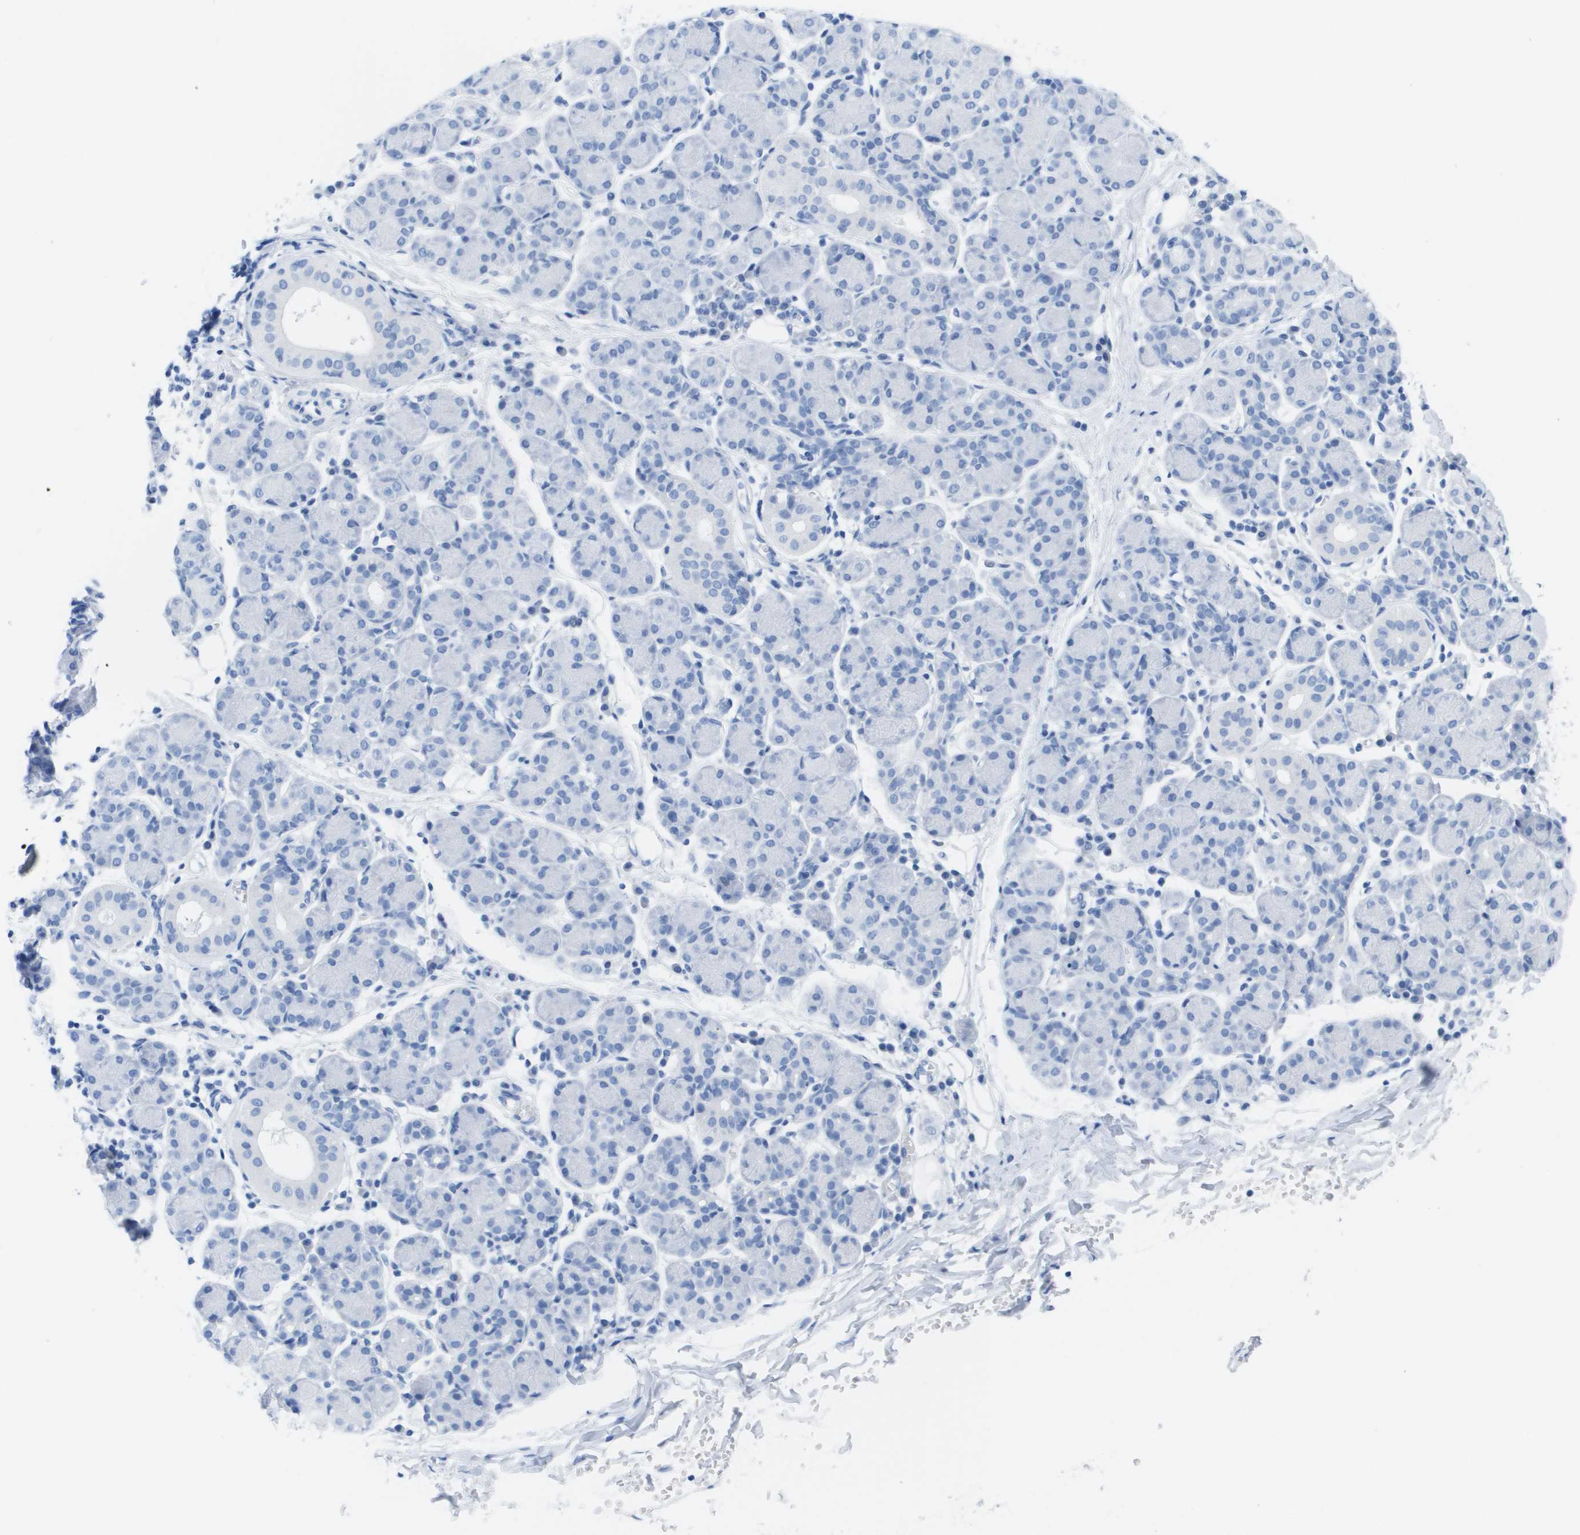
{"staining": {"intensity": "negative", "quantity": "none", "location": "none"}, "tissue": "salivary gland", "cell_type": "Glandular cells", "image_type": "normal", "snomed": [{"axis": "morphology", "description": "Normal tissue, NOS"}, {"axis": "morphology", "description": "Inflammation, NOS"}, {"axis": "topography", "description": "Lymph node"}, {"axis": "topography", "description": "Salivary gland"}], "caption": "Protein analysis of benign salivary gland reveals no significant staining in glandular cells. (Stains: DAB immunohistochemistry with hematoxylin counter stain, Microscopy: brightfield microscopy at high magnification).", "gene": "KCNA3", "patient": {"sex": "male", "age": 3}}